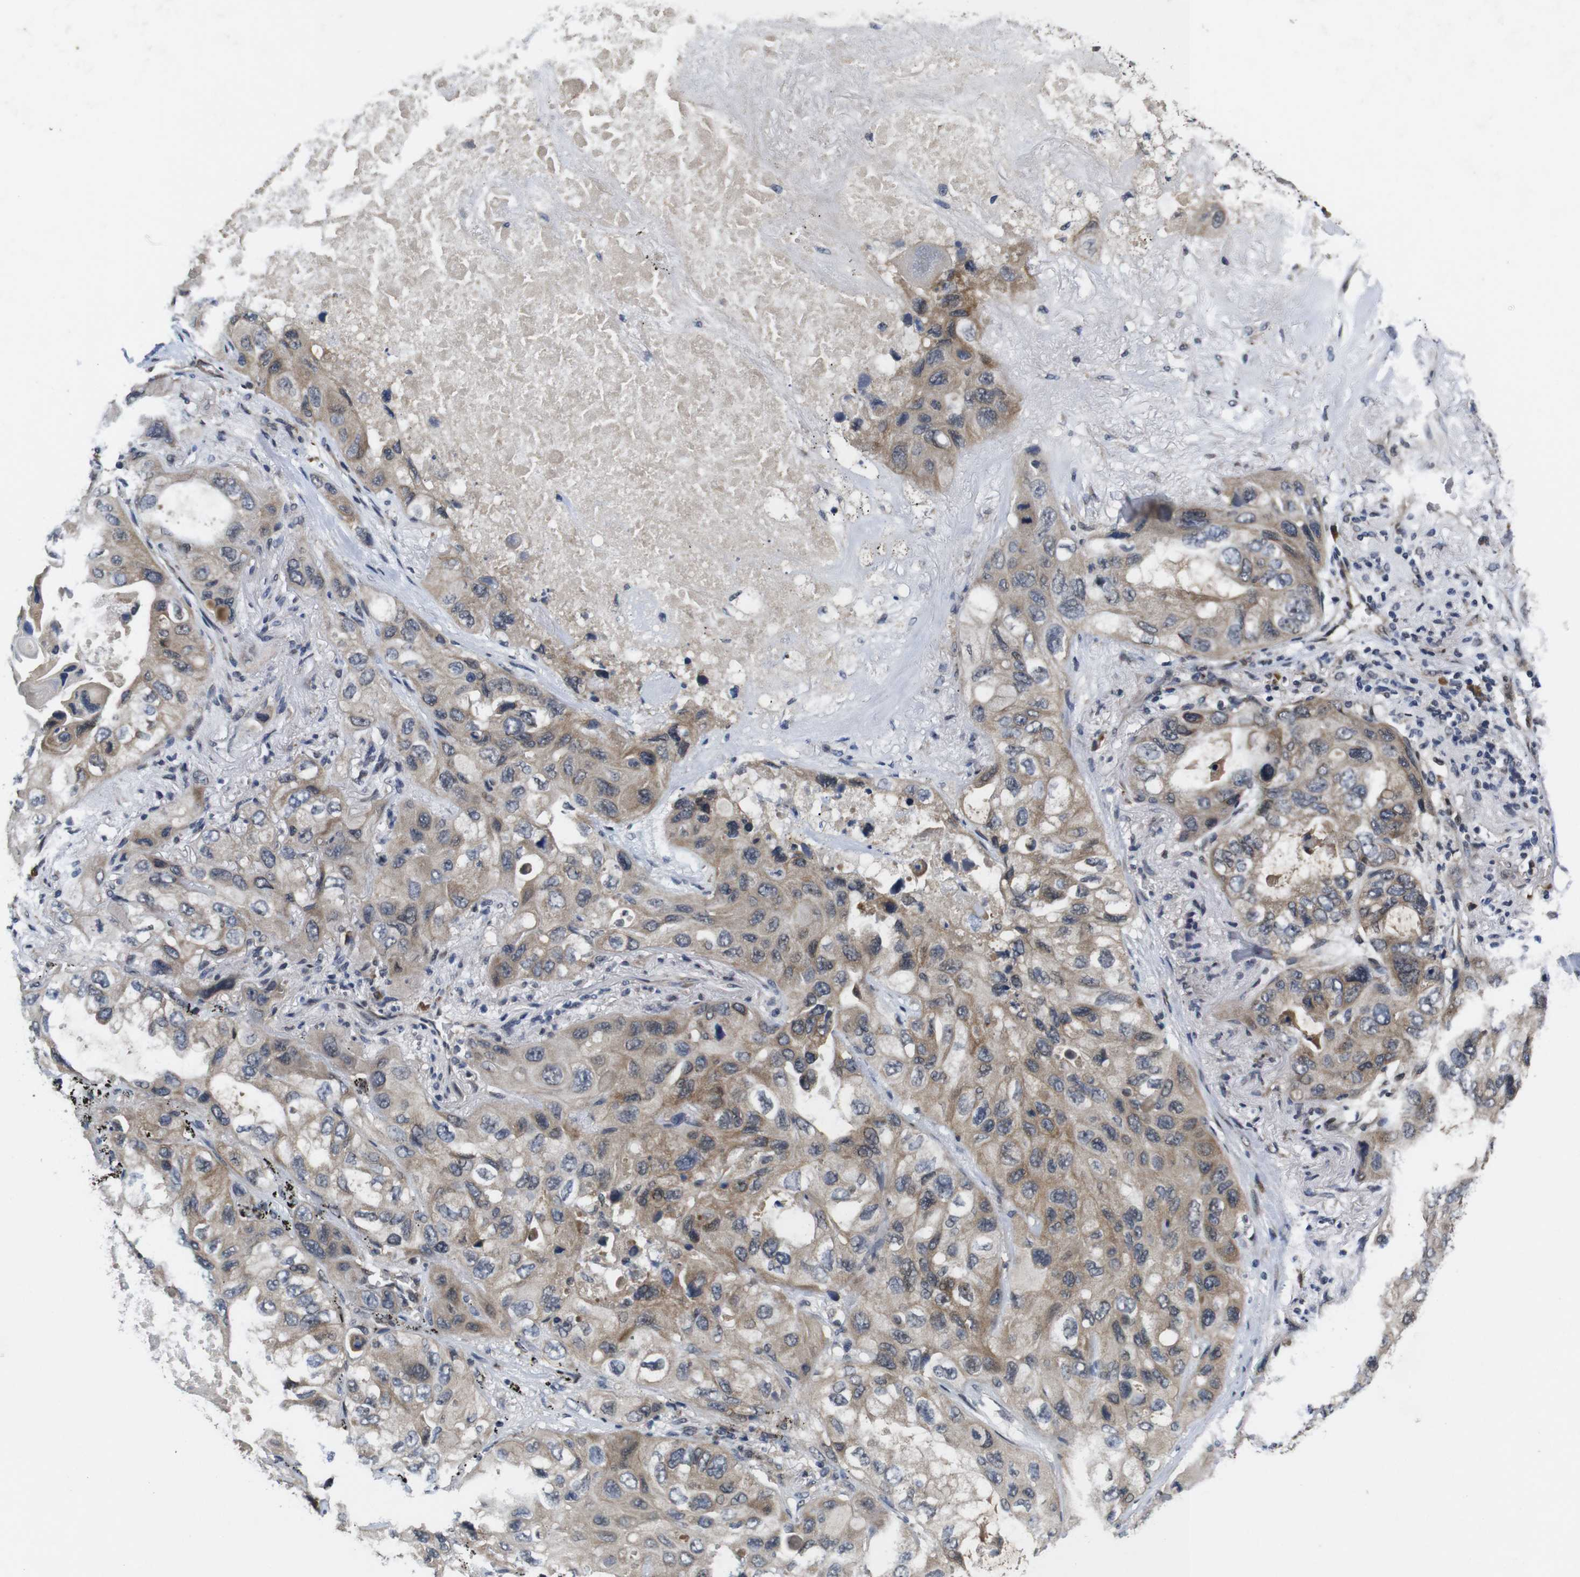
{"staining": {"intensity": "weak", "quantity": ">75%", "location": "cytoplasmic/membranous"}, "tissue": "lung cancer", "cell_type": "Tumor cells", "image_type": "cancer", "snomed": [{"axis": "morphology", "description": "Squamous cell carcinoma, NOS"}, {"axis": "topography", "description": "Lung"}], "caption": "Weak cytoplasmic/membranous staining for a protein is seen in approximately >75% of tumor cells of lung cancer using IHC.", "gene": "ZBTB46", "patient": {"sex": "female", "age": 73}}